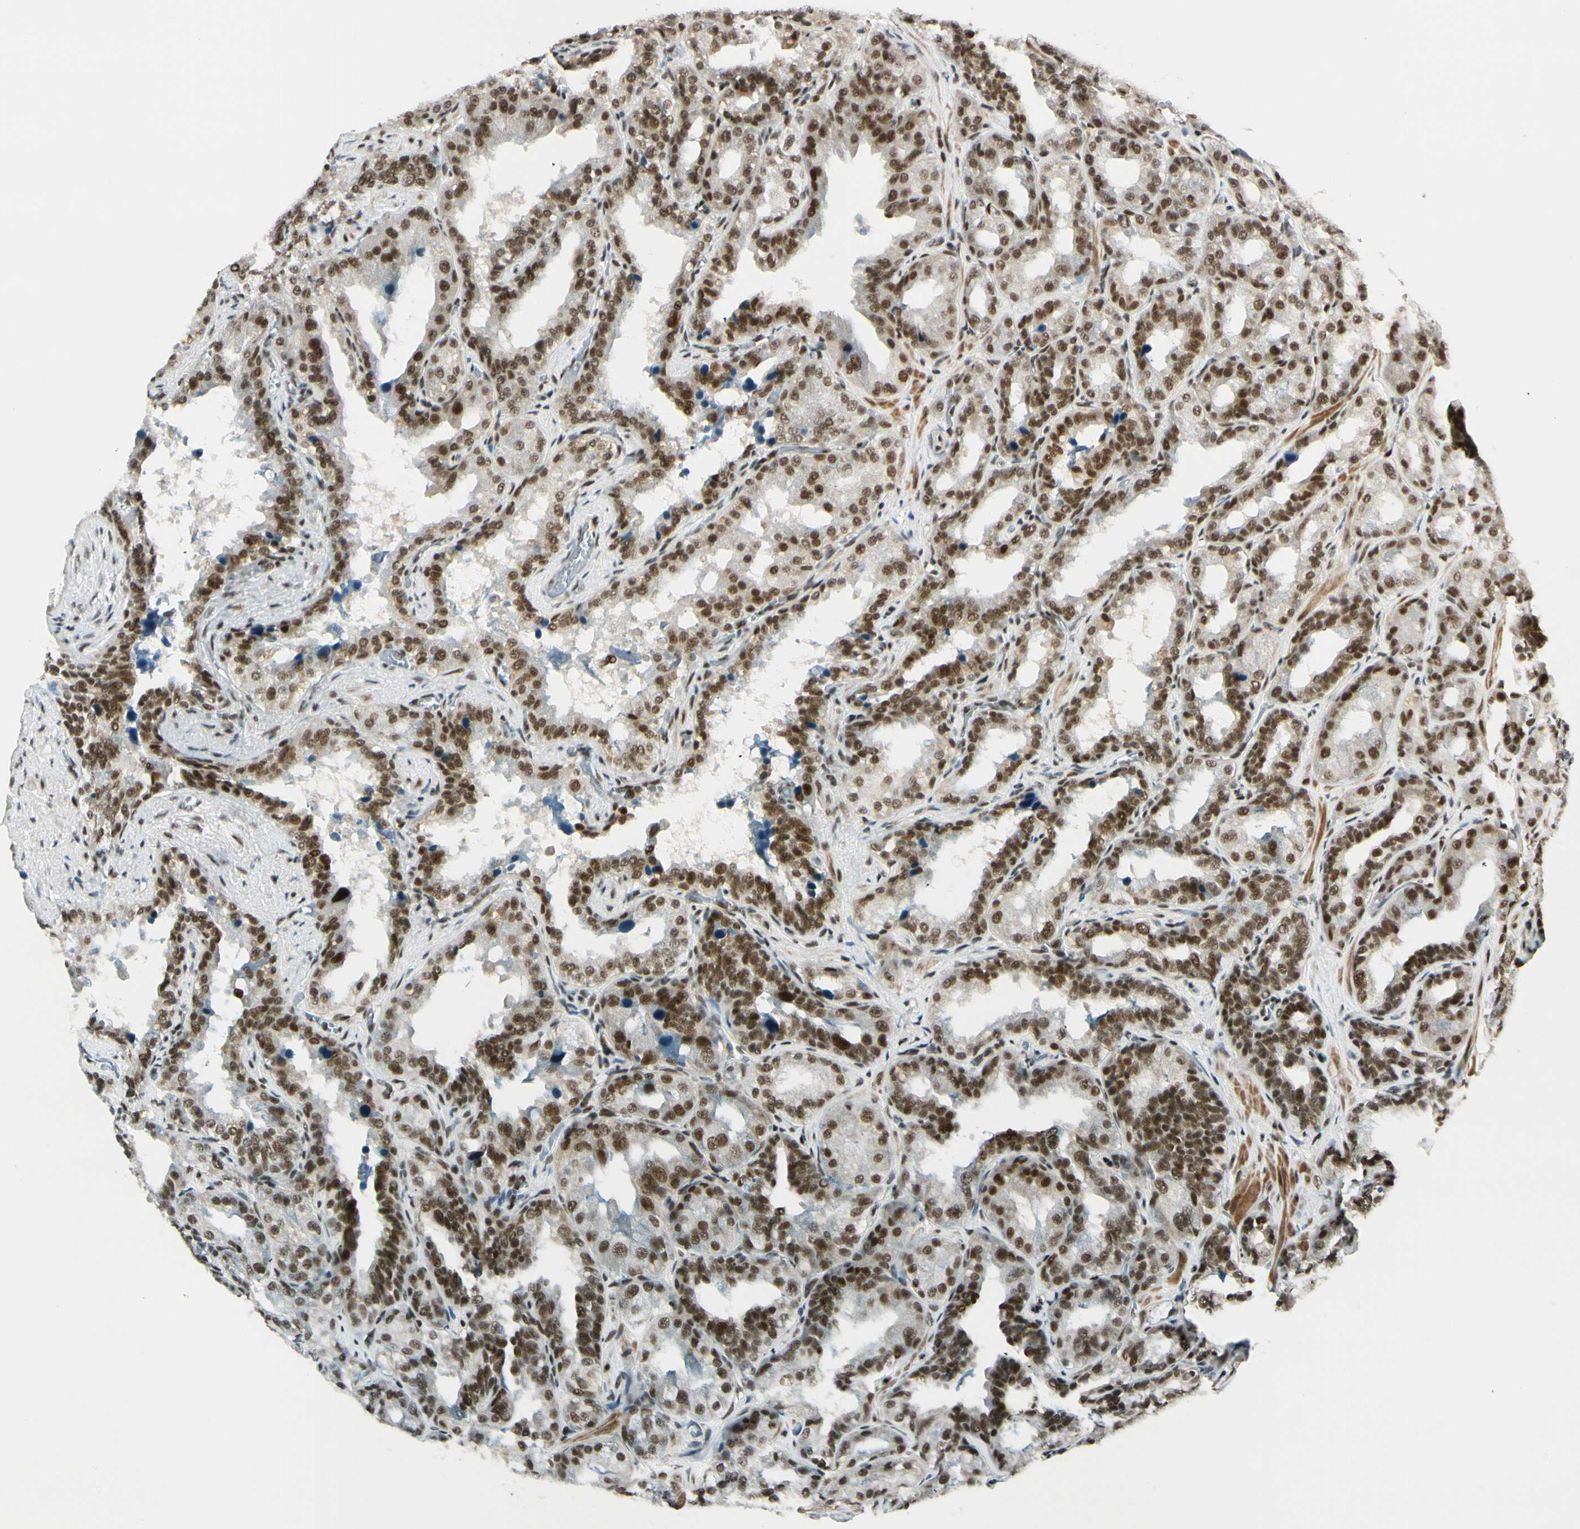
{"staining": {"intensity": "moderate", "quantity": ">75%", "location": "nuclear"}, "tissue": "seminal vesicle", "cell_type": "Glandular cells", "image_type": "normal", "snomed": [{"axis": "morphology", "description": "Normal tissue, NOS"}, {"axis": "topography", "description": "Prostate"}, {"axis": "topography", "description": "Seminal veicle"}], "caption": "Protein expression analysis of unremarkable human seminal vesicle reveals moderate nuclear staining in approximately >75% of glandular cells.", "gene": "CHAMP1", "patient": {"sex": "male", "age": 51}}